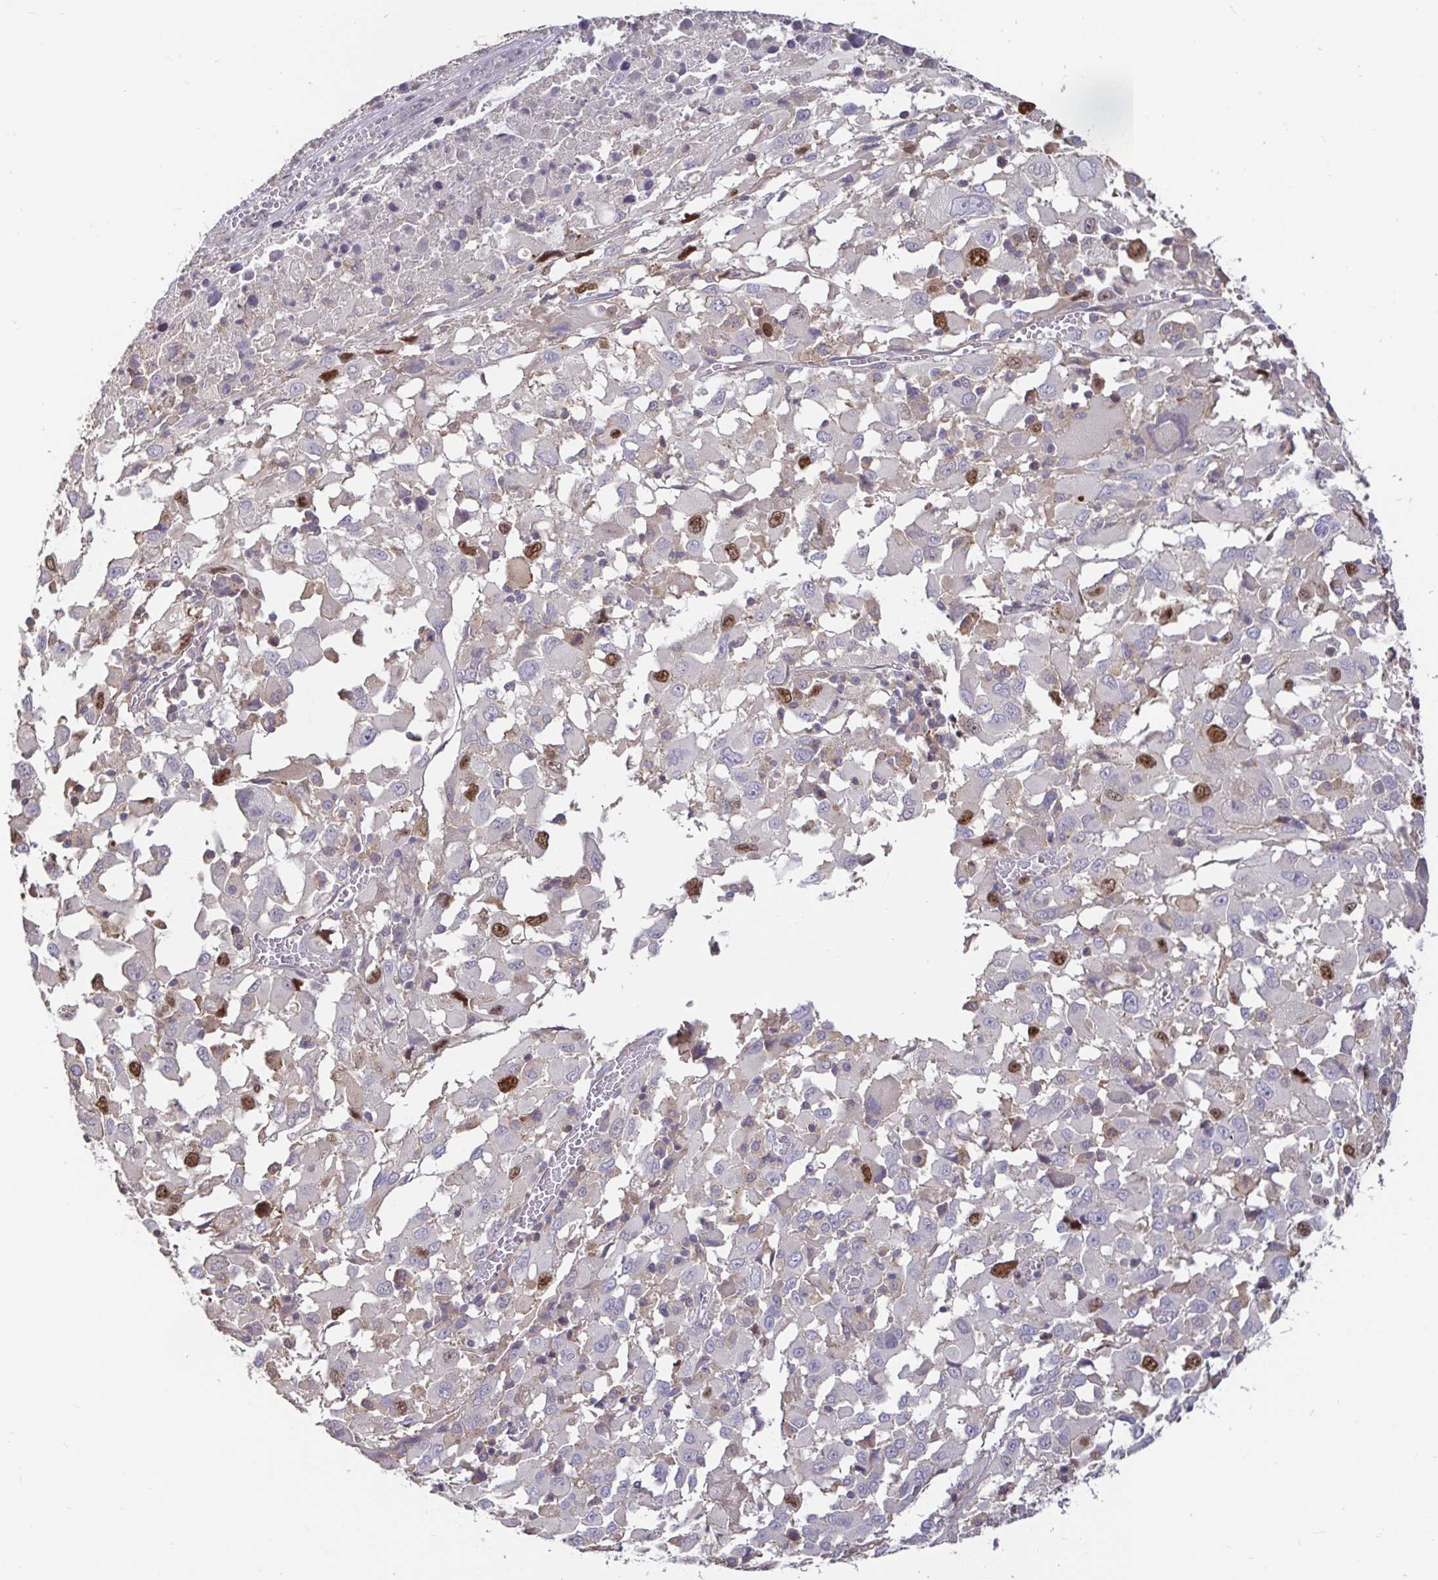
{"staining": {"intensity": "moderate", "quantity": "<25%", "location": "nuclear"}, "tissue": "melanoma", "cell_type": "Tumor cells", "image_type": "cancer", "snomed": [{"axis": "morphology", "description": "Malignant melanoma, Metastatic site"}, {"axis": "topography", "description": "Soft tissue"}], "caption": "A micrograph of malignant melanoma (metastatic site) stained for a protein shows moderate nuclear brown staining in tumor cells.", "gene": "ANLN", "patient": {"sex": "male", "age": 50}}